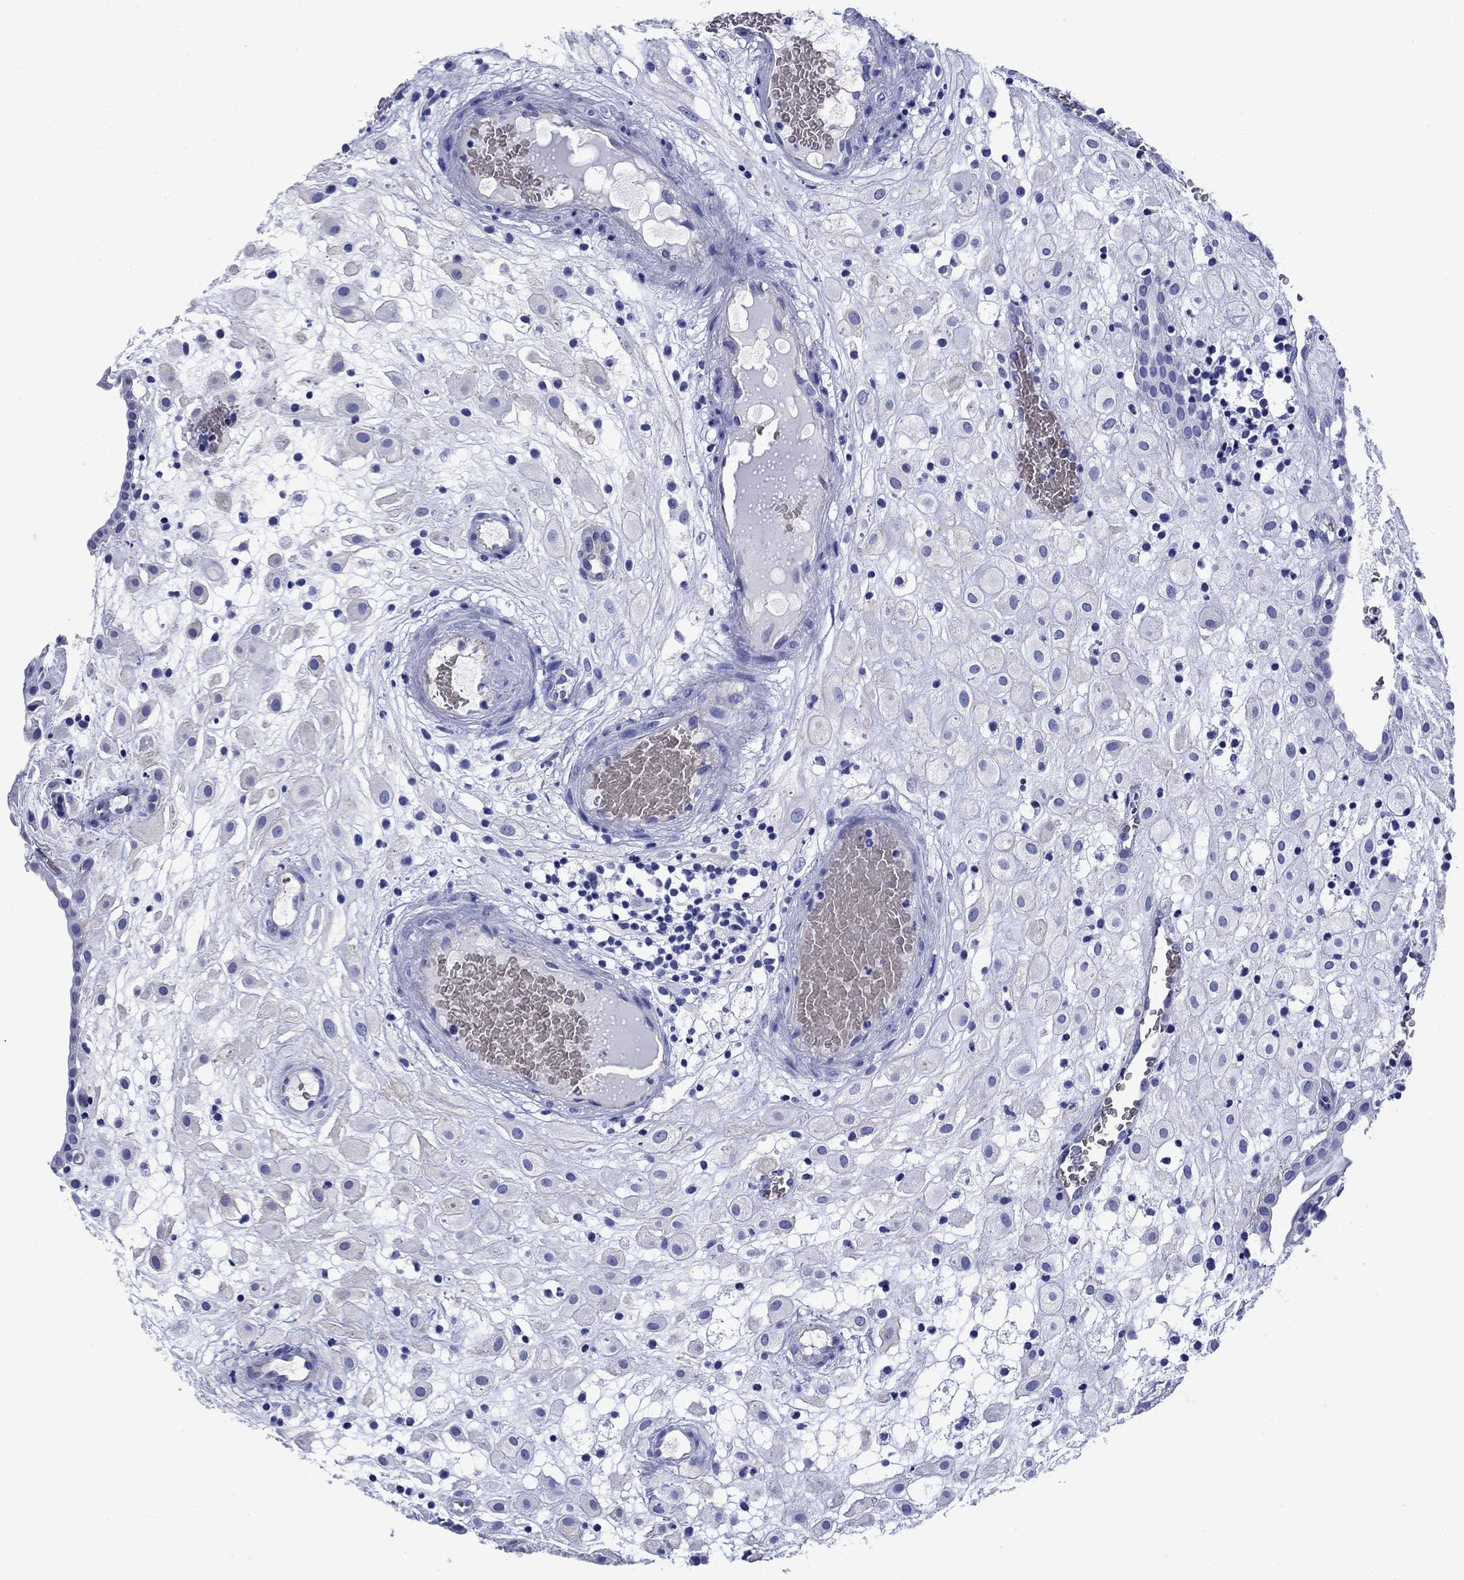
{"staining": {"intensity": "negative", "quantity": "none", "location": "none"}, "tissue": "placenta", "cell_type": "Decidual cells", "image_type": "normal", "snomed": [{"axis": "morphology", "description": "Normal tissue, NOS"}, {"axis": "topography", "description": "Placenta"}], "caption": "This is an immunohistochemistry (IHC) micrograph of unremarkable placenta. There is no positivity in decidual cells.", "gene": "SLC1A2", "patient": {"sex": "female", "age": 24}}